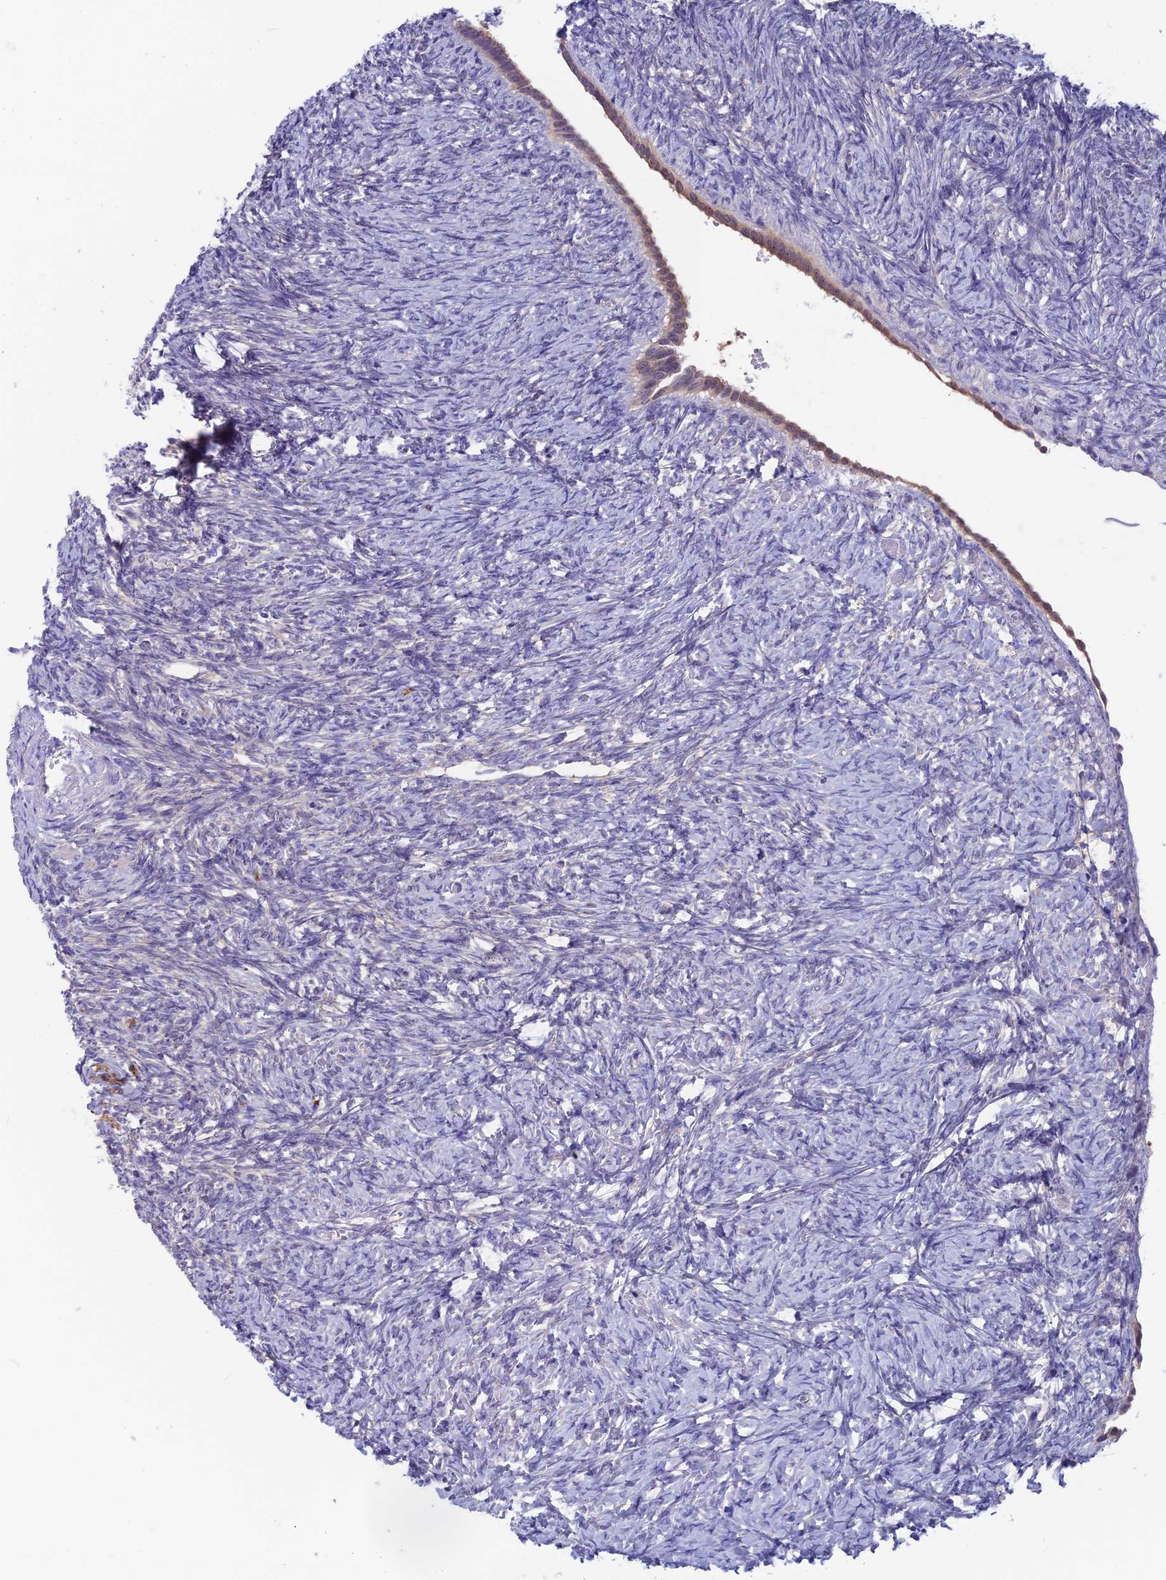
{"staining": {"intensity": "negative", "quantity": "none", "location": "none"}, "tissue": "ovary", "cell_type": "Ovarian stroma cells", "image_type": "normal", "snomed": [{"axis": "morphology", "description": "Normal tissue, NOS"}, {"axis": "topography", "description": "Ovary"}], "caption": "Immunohistochemical staining of normal ovary reveals no significant staining in ovarian stroma cells. Nuclei are stained in blue.", "gene": "SNAP91", "patient": {"sex": "female", "age": 41}}